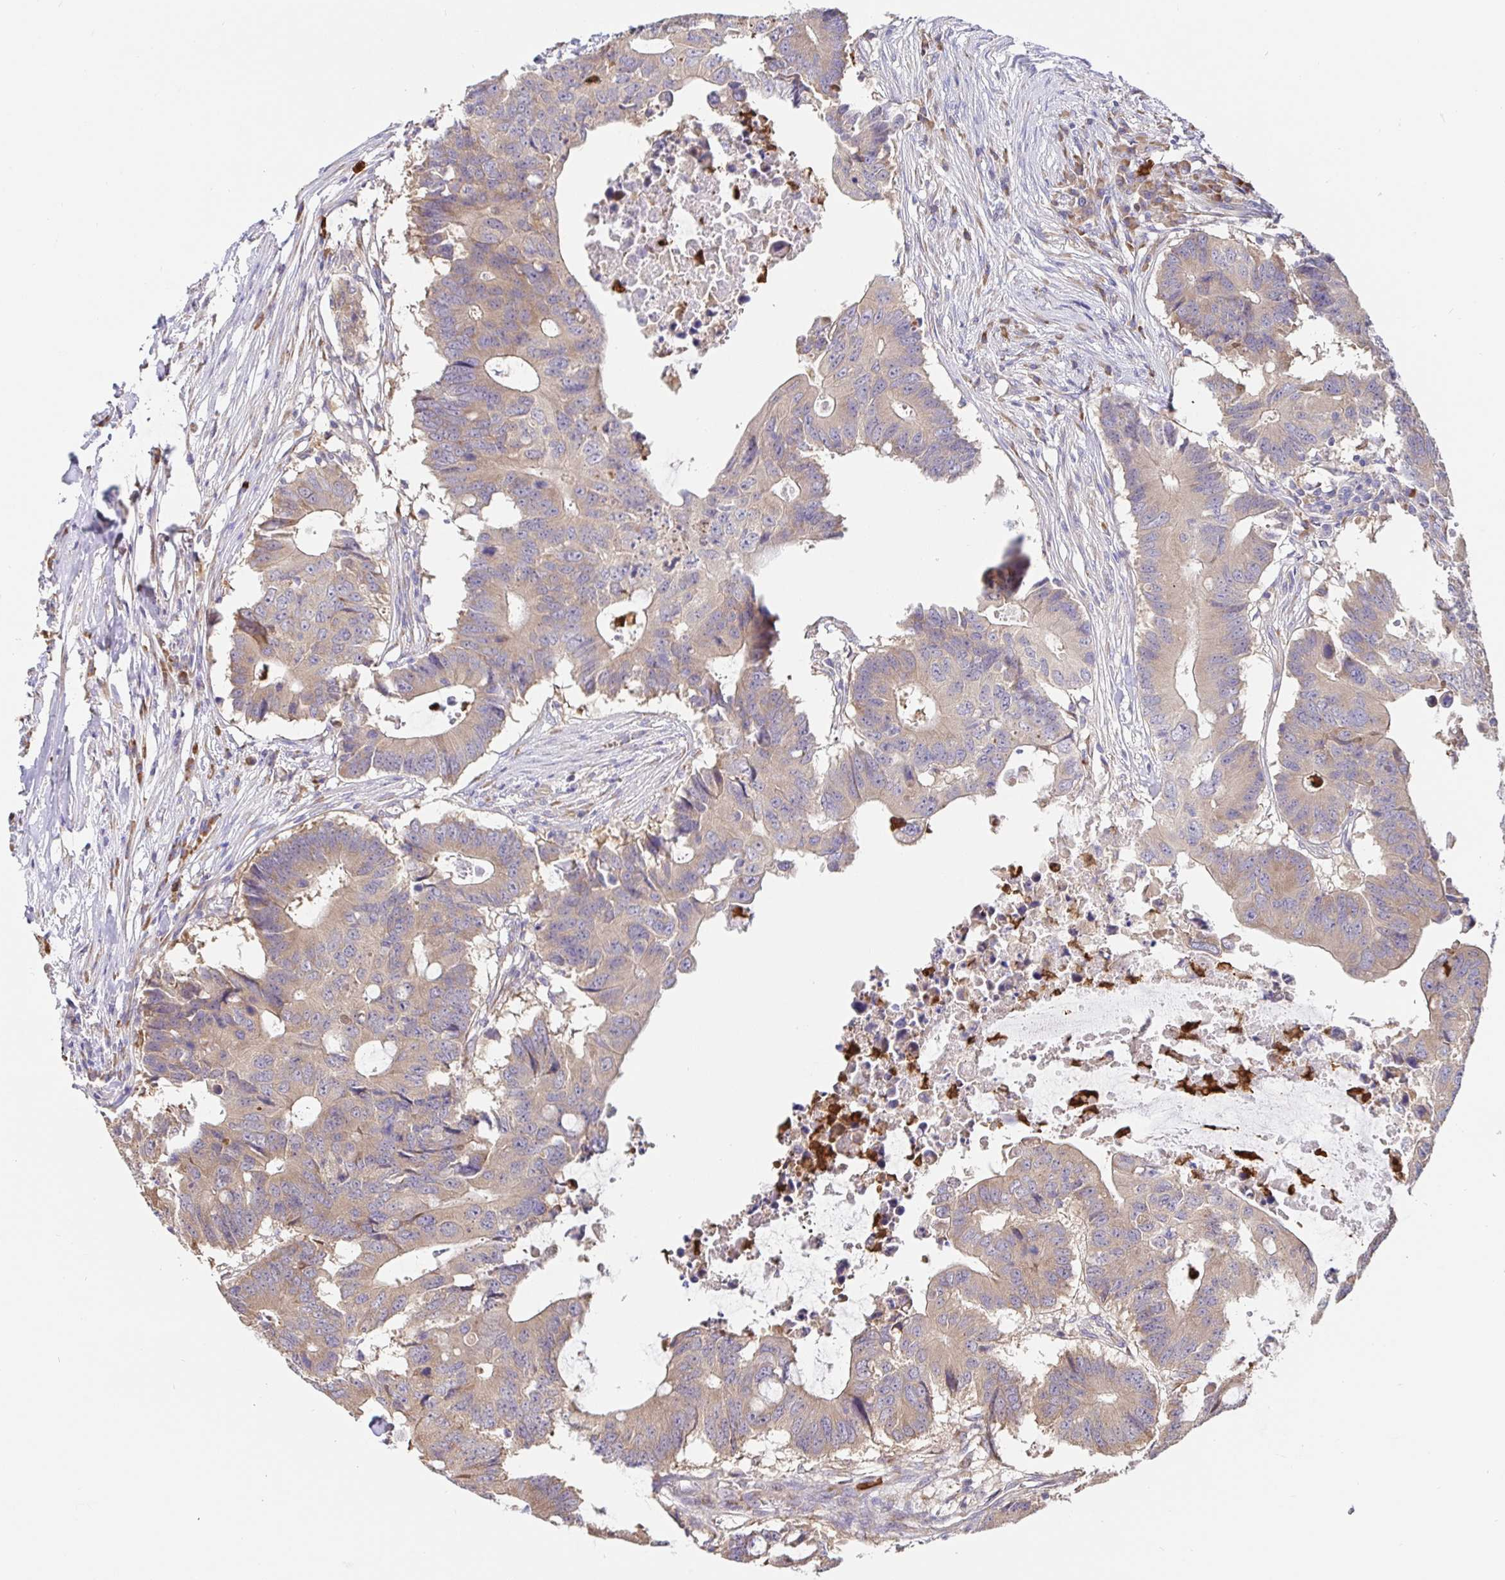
{"staining": {"intensity": "weak", "quantity": "25%-75%", "location": "cytoplasmic/membranous"}, "tissue": "colorectal cancer", "cell_type": "Tumor cells", "image_type": "cancer", "snomed": [{"axis": "morphology", "description": "Adenocarcinoma, NOS"}, {"axis": "topography", "description": "Colon"}], "caption": "This photomicrograph demonstrates IHC staining of colorectal adenocarcinoma, with low weak cytoplasmic/membranous expression in approximately 25%-75% of tumor cells.", "gene": "PDPK1", "patient": {"sex": "male", "age": 71}}